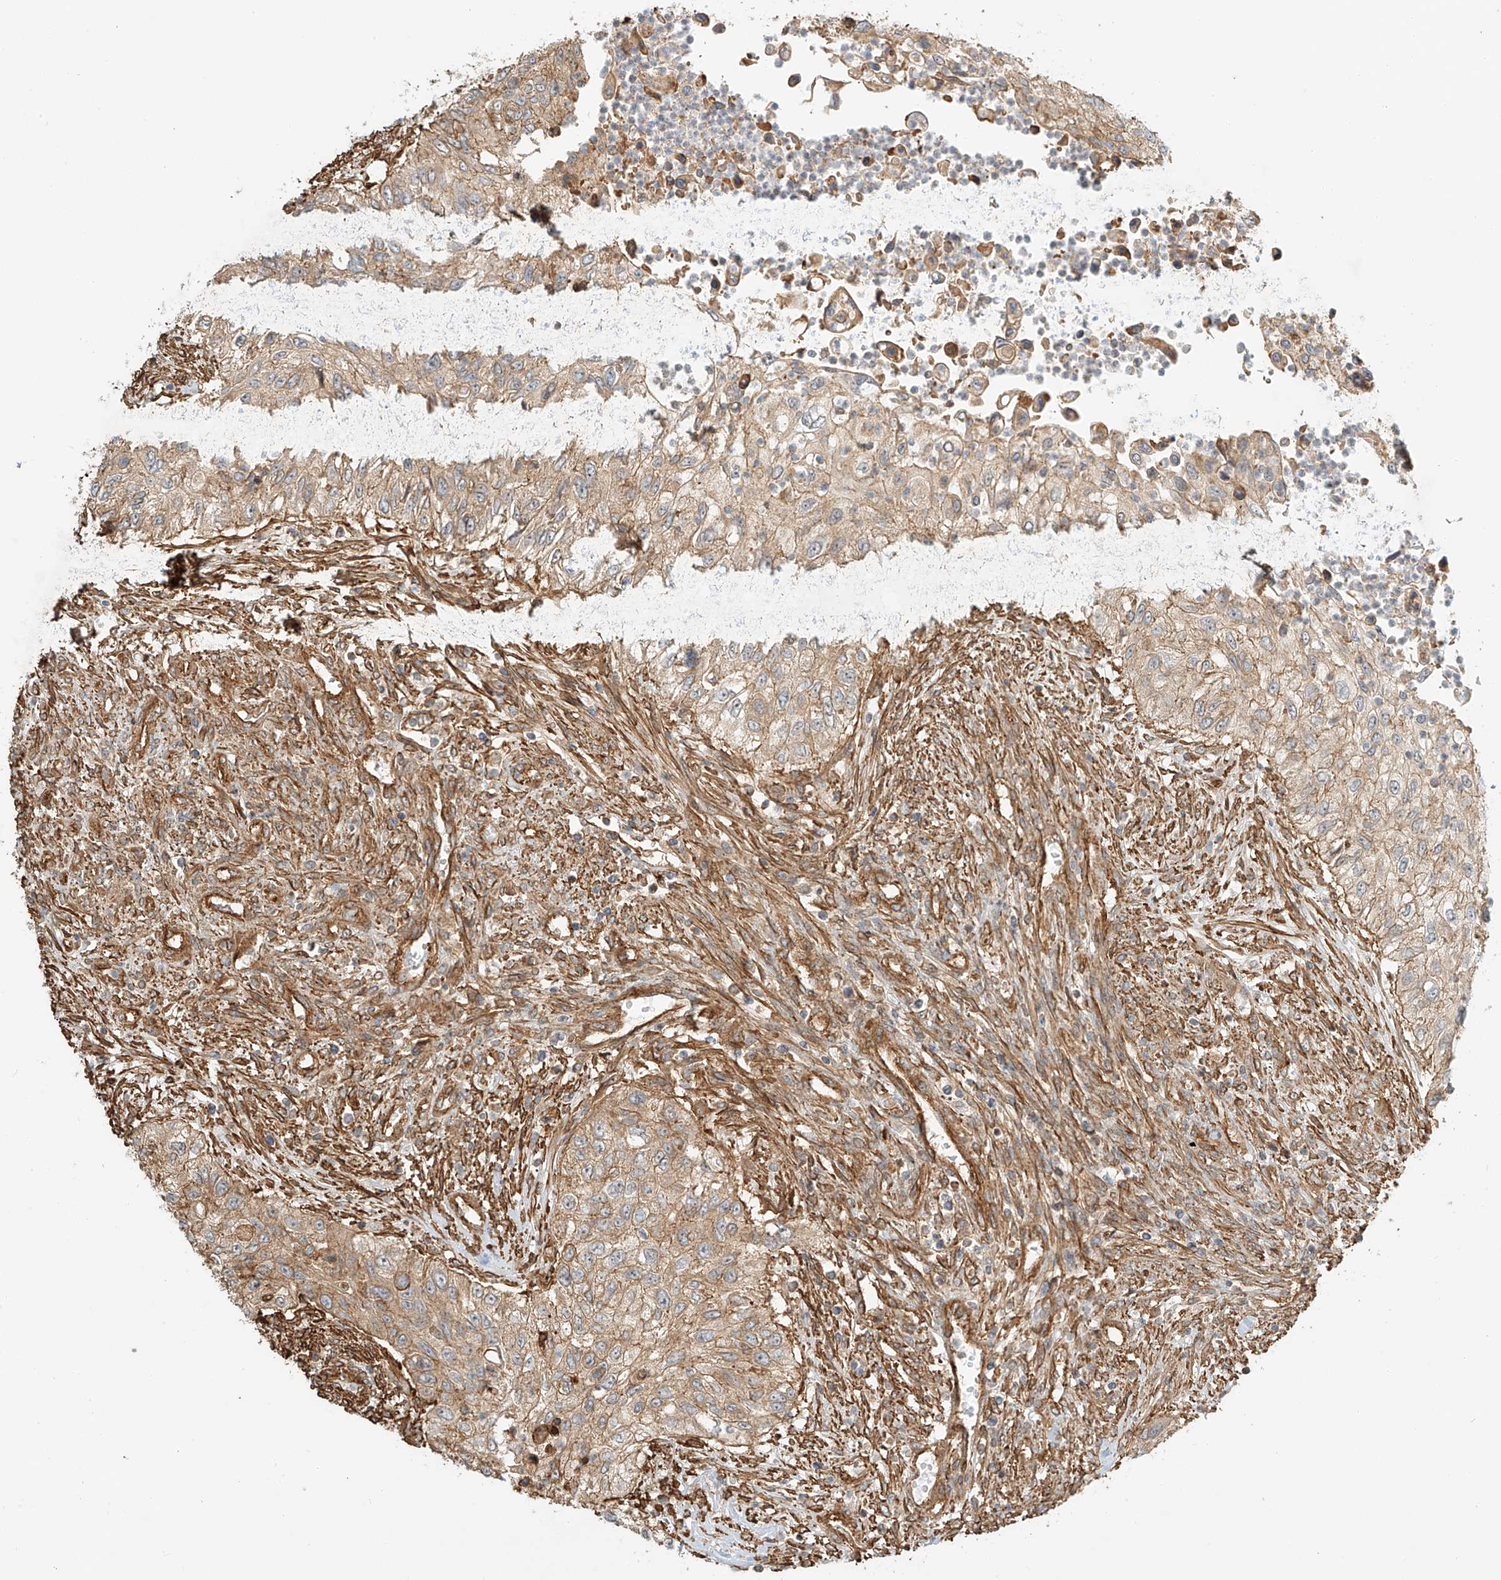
{"staining": {"intensity": "weak", "quantity": ">75%", "location": "cytoplasmic/membranous"}, "tissue": "urothelial cancer", "cell_type": "Tumor cells", "image_type": "cancer", "snomed": [{"axis": "morphology", "description": "Urothelial carcinoma, High grade"}, {"axis": "topography", "description": "Urinary bladder"}], "caption": "Immunohistochemistry (IHC) histopathology image of human urothelial cancer stained for a protein (brown), which exhibits low levels of weak cytoplasmic/membranous expression in about >75% of tumor cells.", "gene": "CSMD3", "patient": {"sex": "female", "age": 60}}